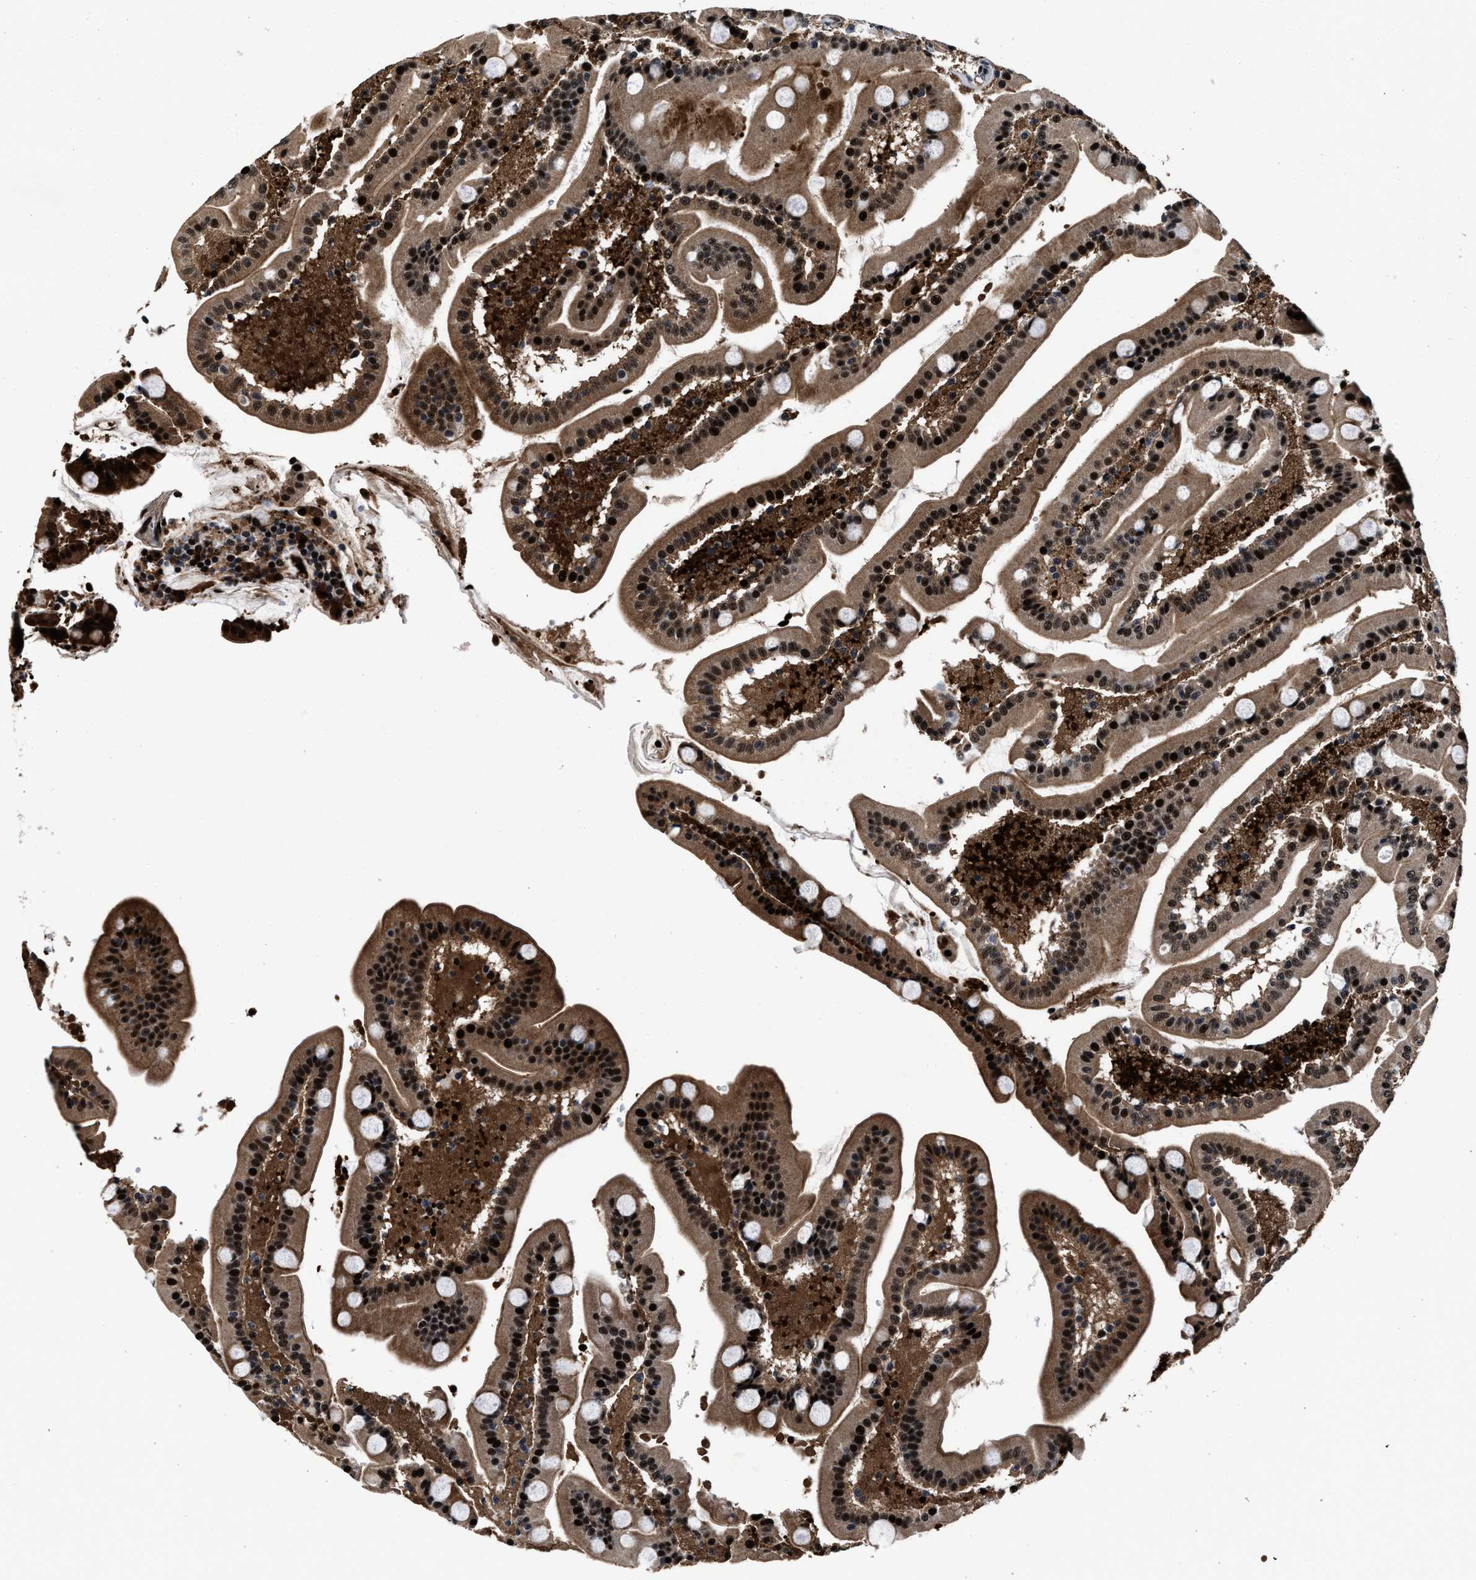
{"staining": {"intensity": "strong", "quantity": ">75%", "location": "cytoplasmic/membranous,nuclear"}, "tissue": "duodenum", "cell_type": "Glandular cells", "image_type": "normal", "snomed": [{"axis": "morphology", "description": "Normal tissue, NOS"}, {"axis": "topography", "description": "Duodenum"}], "caption": "About >75% of glandular cells in benign human duodenum demonstrate strong cytoplasmic/membranous,nuclear protein staining as visualized by brown immunohistochemical staining.", "gene": "ZNF233", "patient": {"sex": "male", "age": 54}}